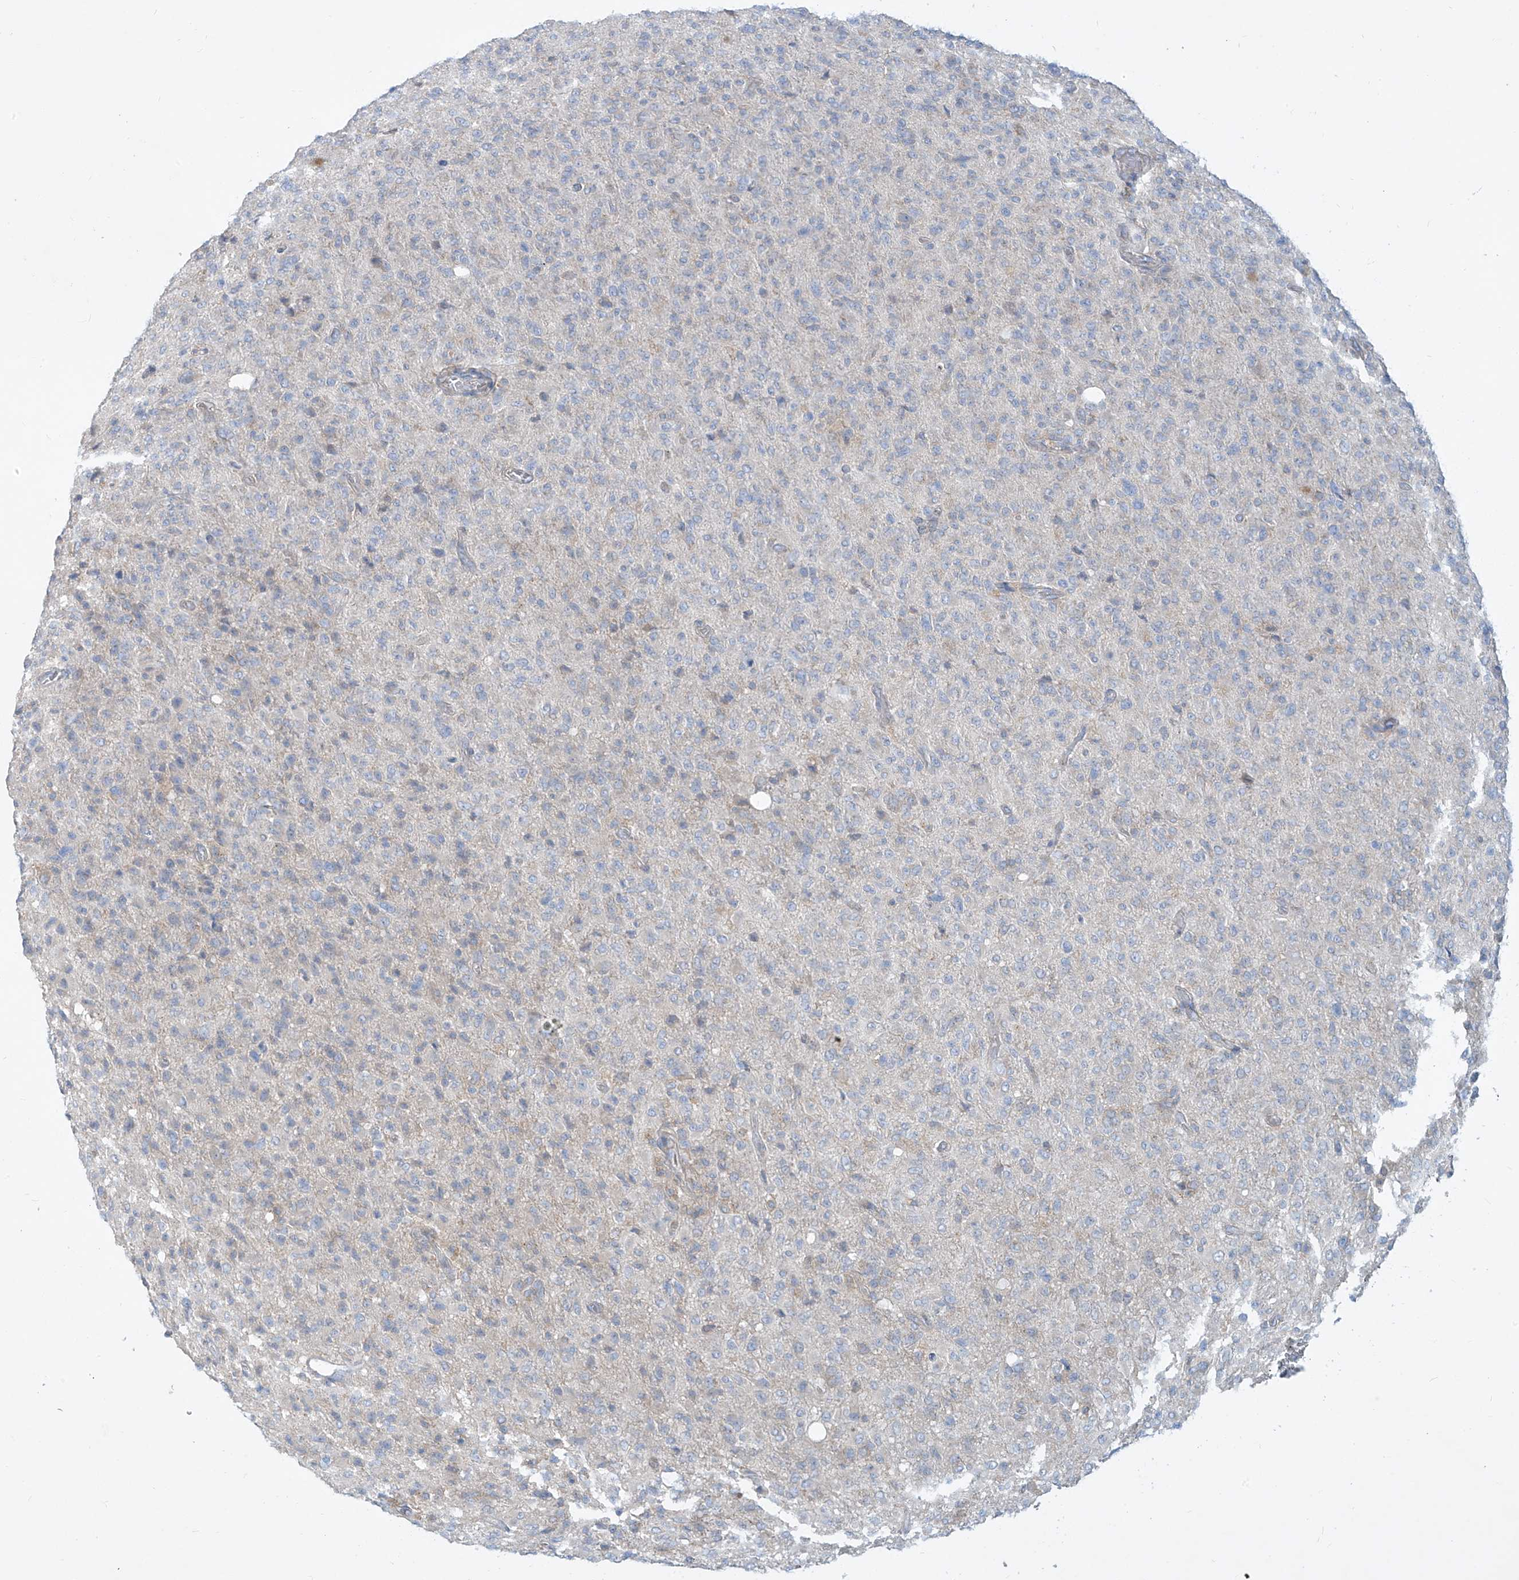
{"staining": {"intensity": "negative", "quantity": "none", "location": "none"}, "tissue": "glioma", "cell_type": "Tumor cells", "image_type": "cancer", "snomed": [{"axis": "morphology", "description": "Glioma, malignant, High grade"}, {"axis": "topography", "description": "Brain"}], "caption": "The micrograph reveals no staining of tumor cells in malignant high-grade glioma.", "gene": "DGKQ", "patient": {"sex": "female", "age": 57}}